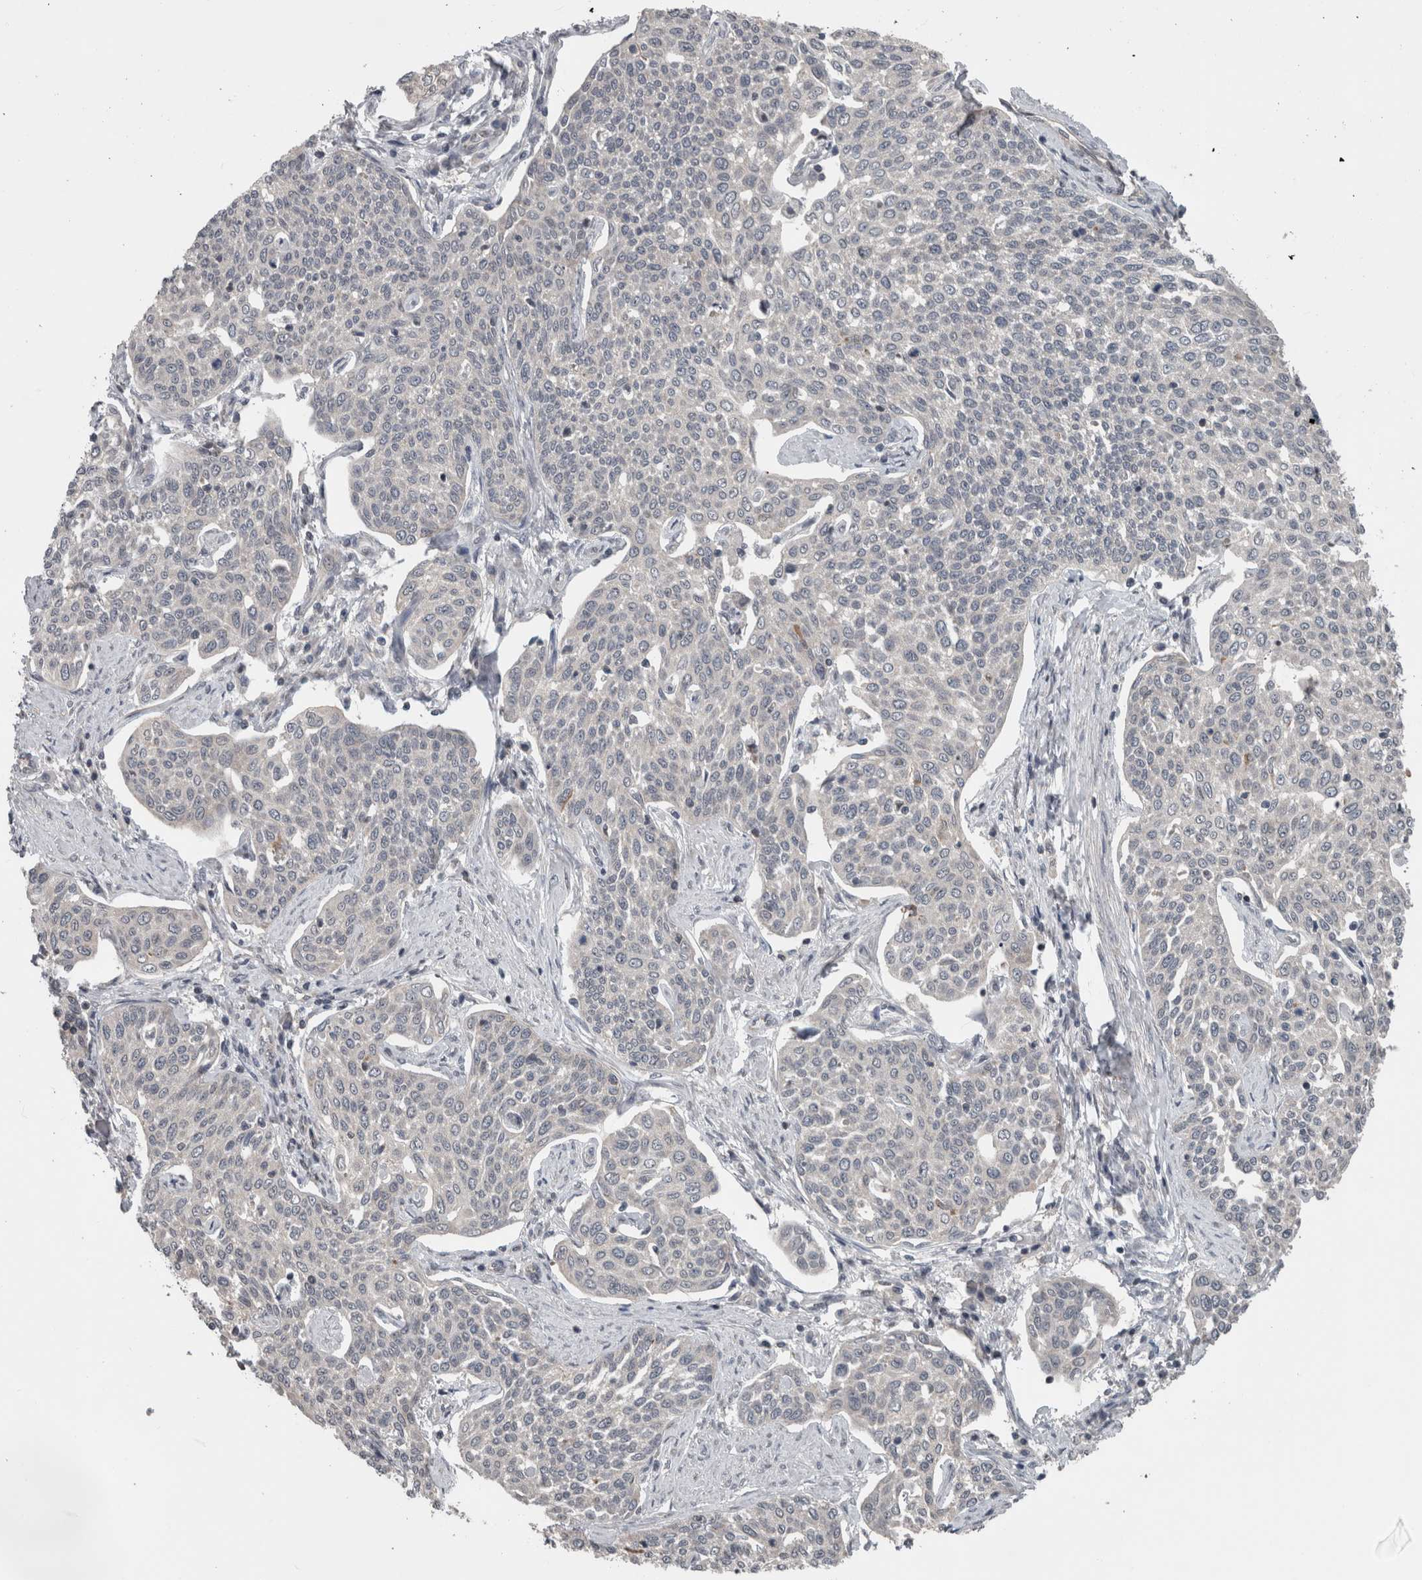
{"staining": {"intensity": "negative", "quantity": "none", "location": "none"}, "tissue": "cervical cancer", "cell_type": "Tumor cells", "image_type": "cancer", "snomed": [{"axis": "morphology", "description": "Squamous cell carcinoma, NOS"}, {"axis": "topography", "description": "Cervix"}], "caption": "Tumor cells are negative for protein expression in human cervical cancer (squamous cell carcinoma).", "gene": "ENY2", "patient": {"sex": "female", "age": 34}}